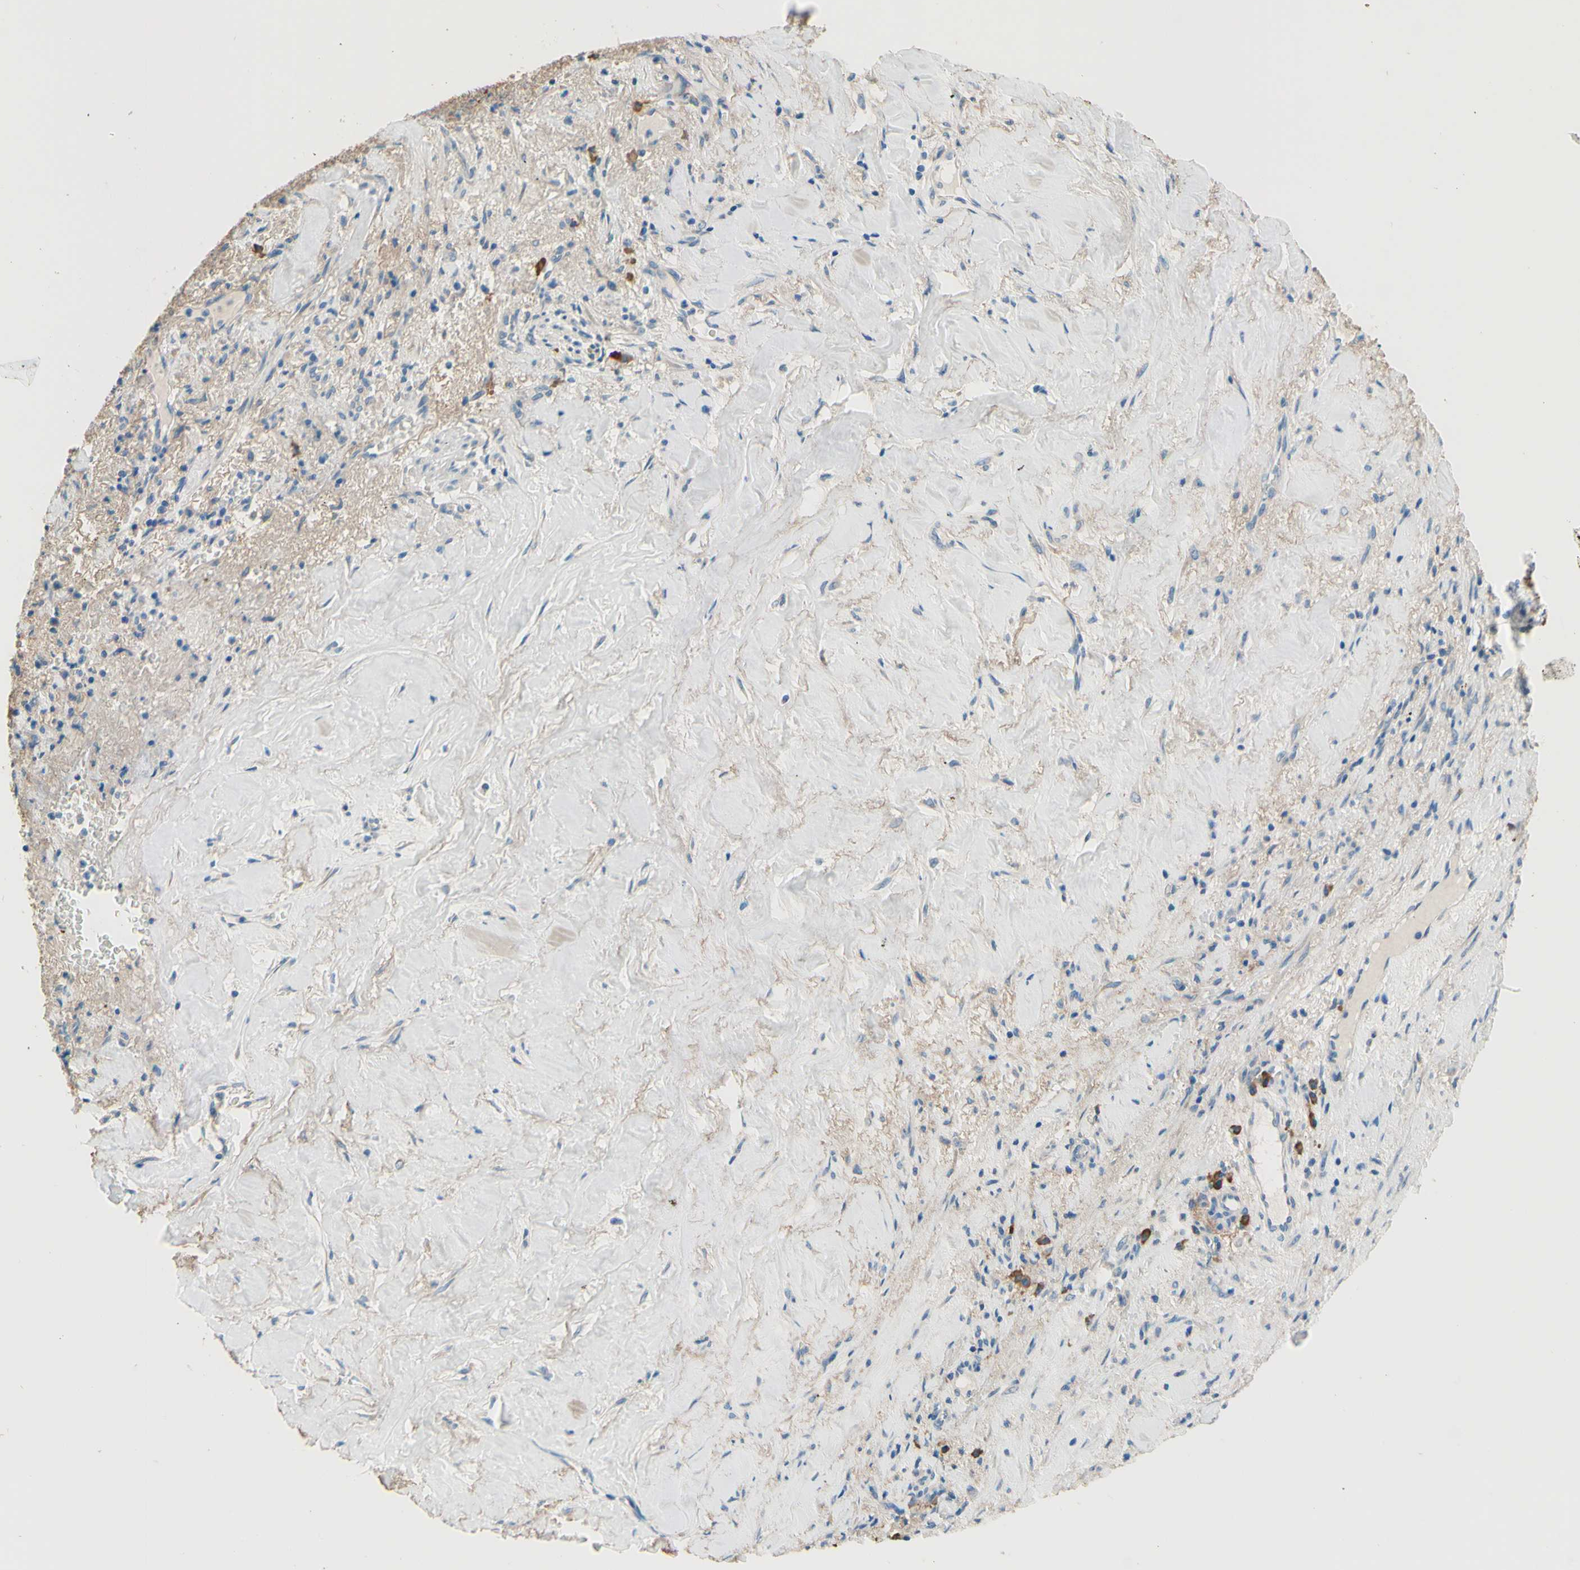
{"staining": {"intensity": "negative", "quantity": "none", "location": "none"}, "tissue": "liver cancer", "cell_type": "Tumor cells", "image_type": "cancer", "snomed": [{"axis": "morphology", "description": "Cholangiocarcinoma"}, {"axis": "topography", "description": "Liver"}], "caption": "Human liver cholangiocarcinoma stained for a protein using immunohistochemistry (IHC) reveals no expression in tumor cells.", "gene": "PASD1", "patient": {"sex": "female", "age": 67}}